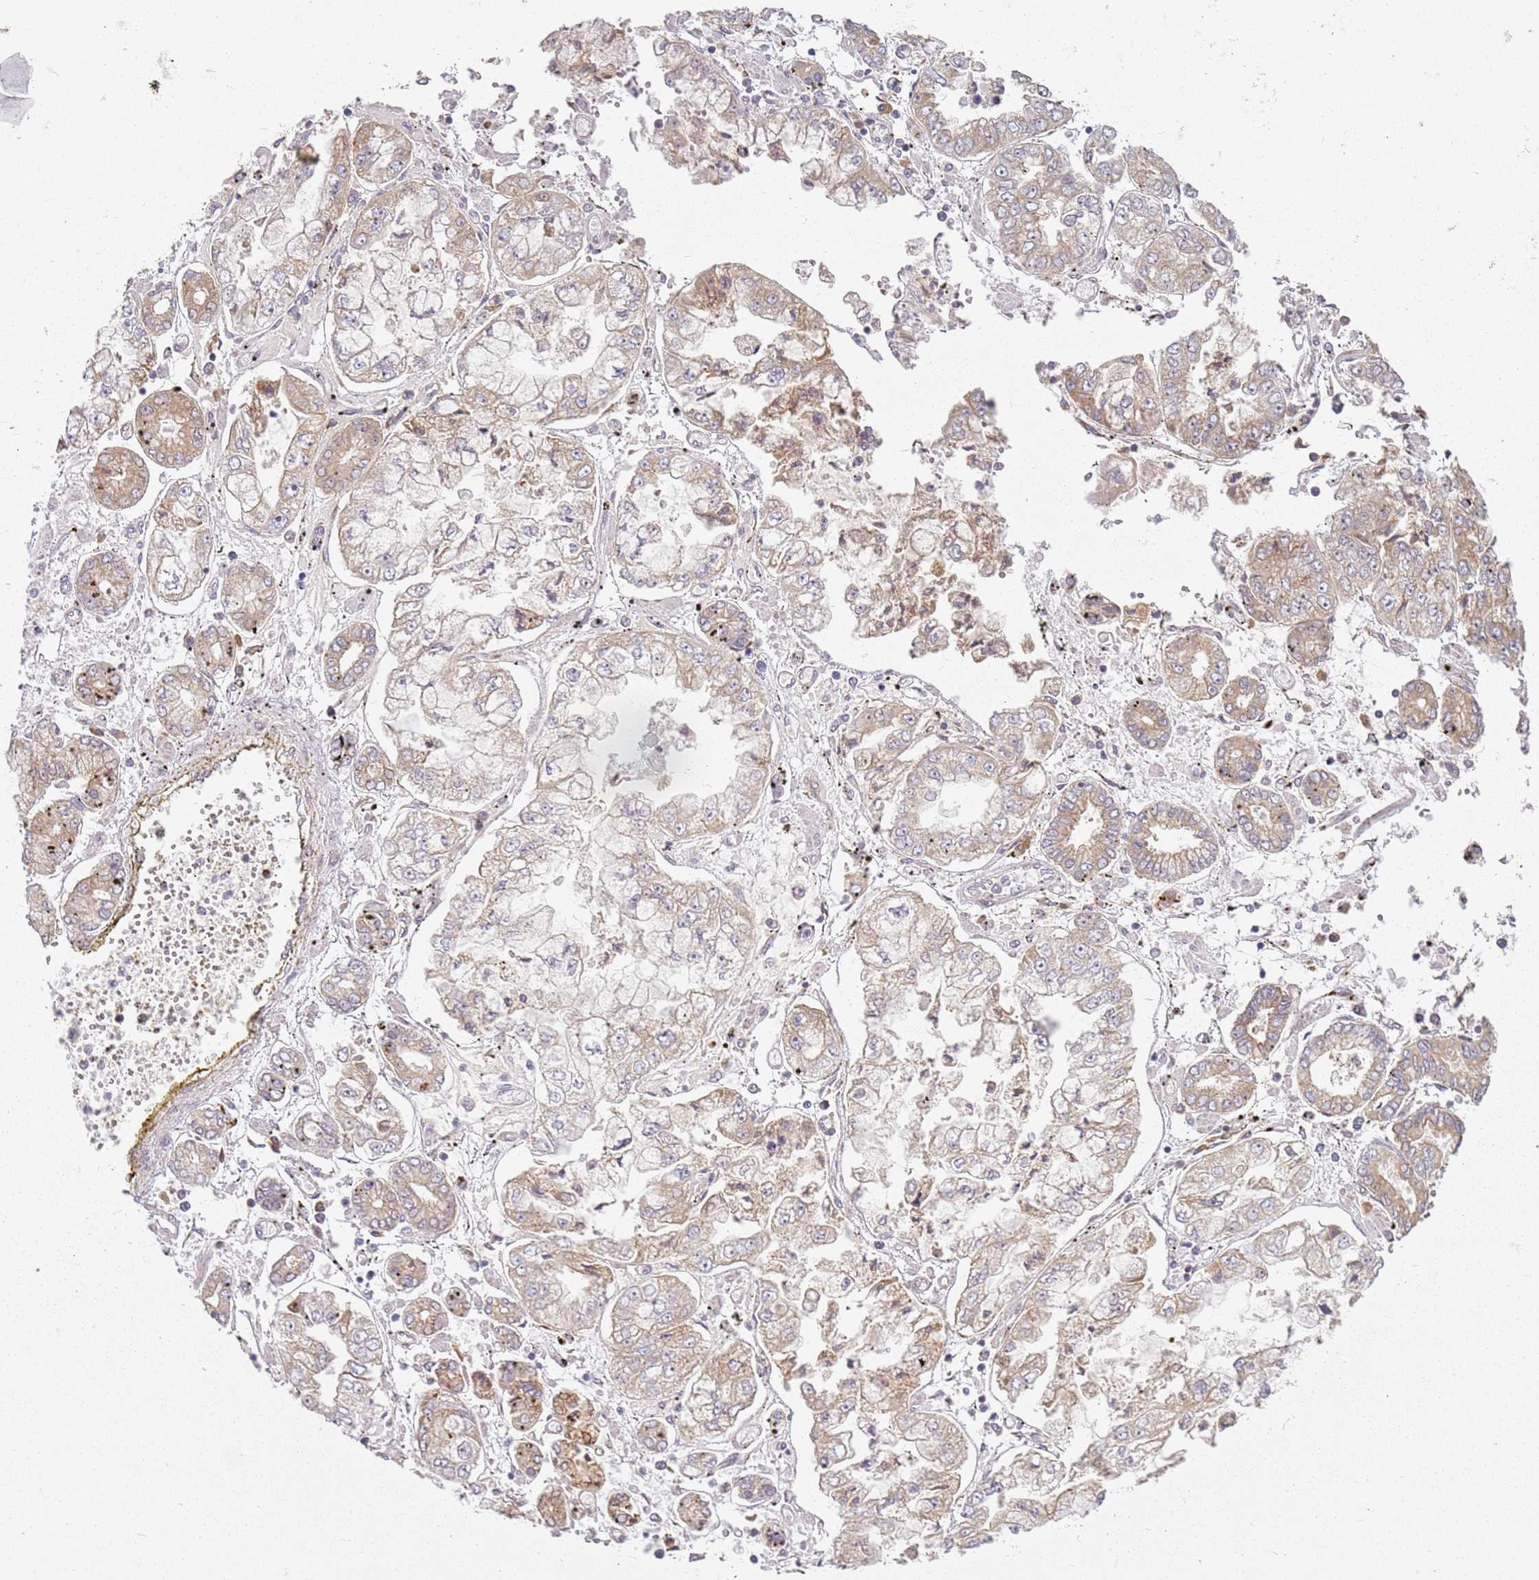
{"staining": {"intensity": "moderate", "quantity": "25%-75%", "location": "cytoplasmic/membranous"}, "tissue": "stomach cancer", "cell_type": "Tumor cells", "image_type": "cancer", "snomed": [{"axis": "morphology", "description": "Adenocarcinoma, NOS"}, {"axis": "topography", "description": "Stomach"}], "caption": "Protein analysis of adenocarcinoma (stomach) tissue demonstrates moderate cytoplasmic/membranous staining in approximately 25%-75% of tumor cells.", "gene": "RPS28", "patient": {"sex": "male", "age": 76}}